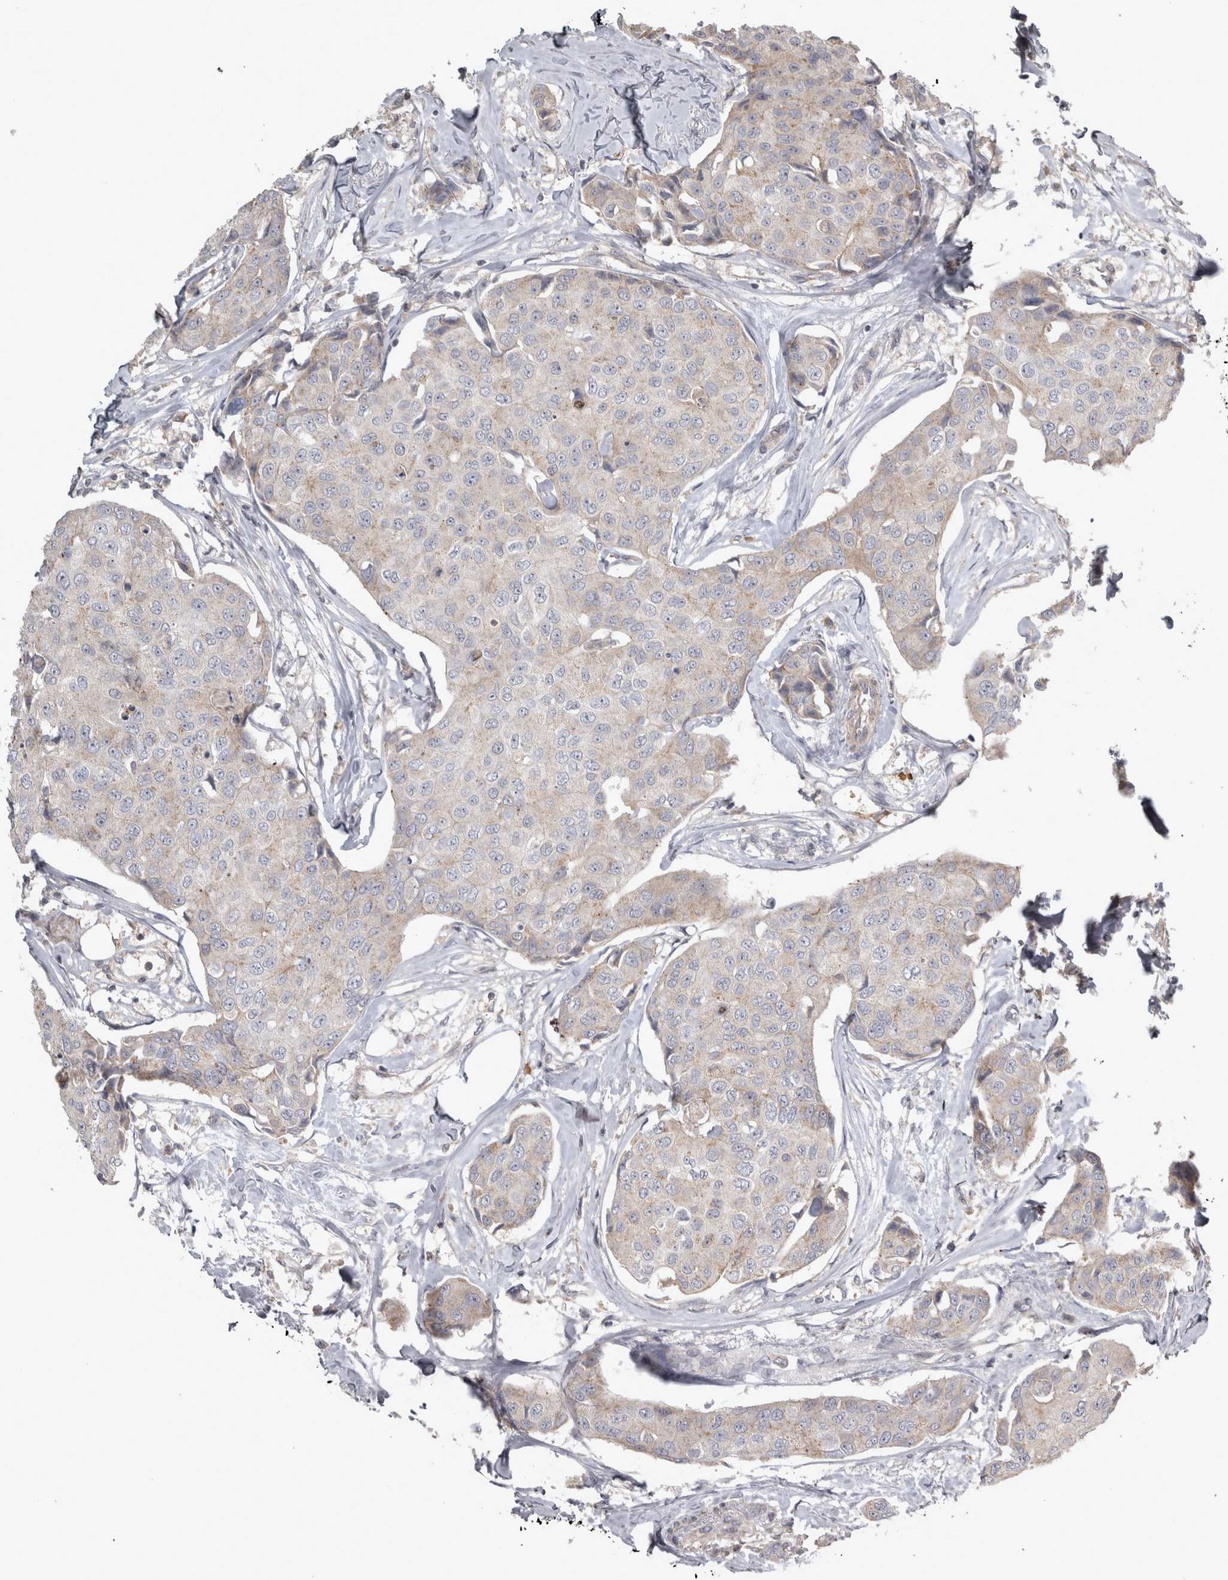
{"staining": {"intensity": "weak", "quantity": "<25%", "location": "cytoplasmic/membranous"}, "tissue": "breast cancer", "cell_type": "Tumor cells", "image_type": "cancer", "snomed": [{"axis": "morphology", "description": "Duct carcinoma"}, {"axis": "topography", "description": "Breast"}], "caption": "This is an immunohistochemistry (IHC) image of human breast cancer. There is no expression in tumor cells.", "gene": "SLCO5A1", "patient": {"sex": "female", "age": 80}}